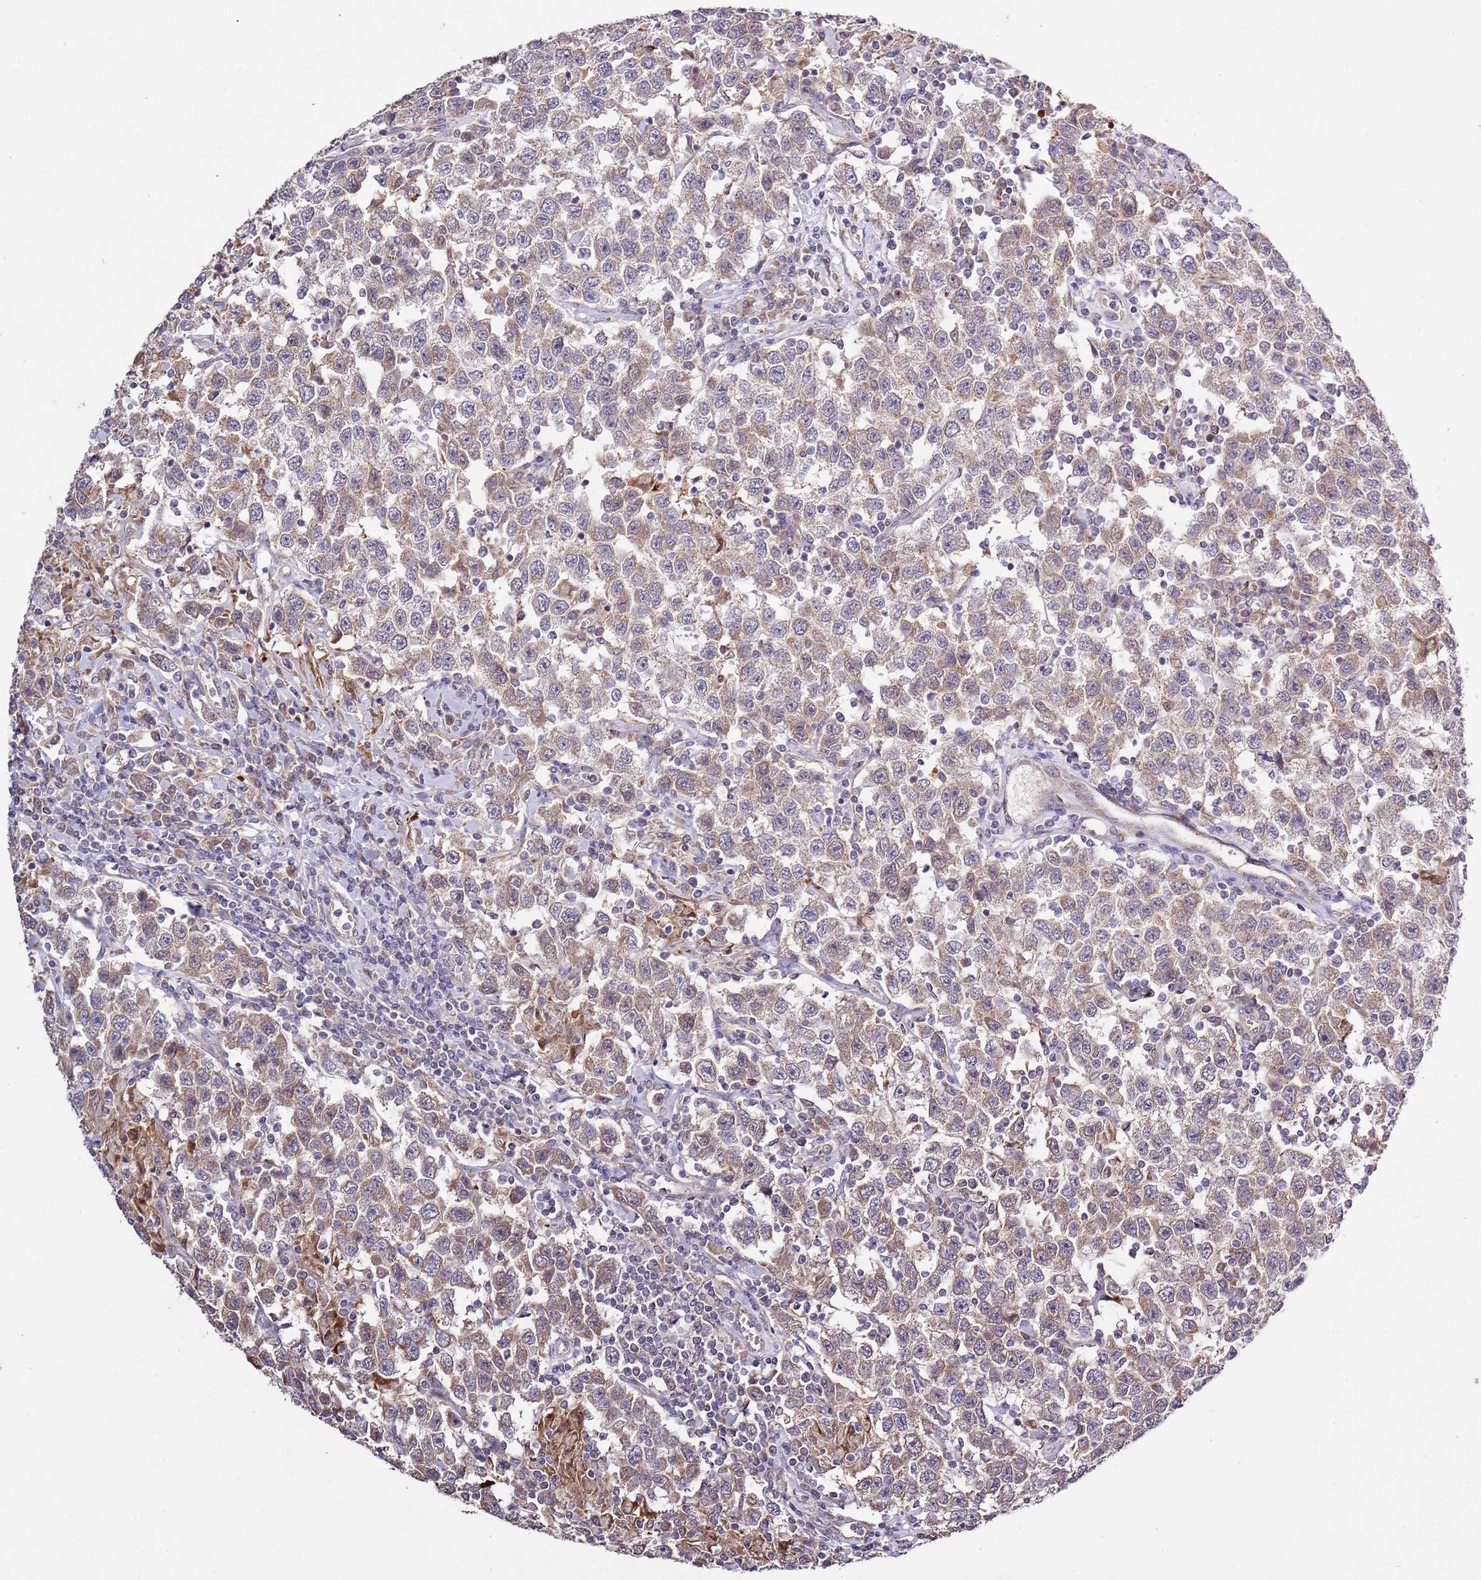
{"staining": {"intensity": "weak", "quantity": "25%-75%", "location": "cytoplasmic/membranous"}, "tissue": "testis cancer", "cell_type": "Tumor cells", "image_type": "cancer", "snomed": [{"axis": "morphology", "description": "Seminoma, NOS"}, {"axis": "topography", "description": "Testis"}], "caption": "Testis cancer stained for a protein (brown) demonstrates weak cytoplasmic/membranous positive positivity in about 25%-75% of tumor cells.", "gene": "IVD", "patient": {"sex": "male", "age": 41}}